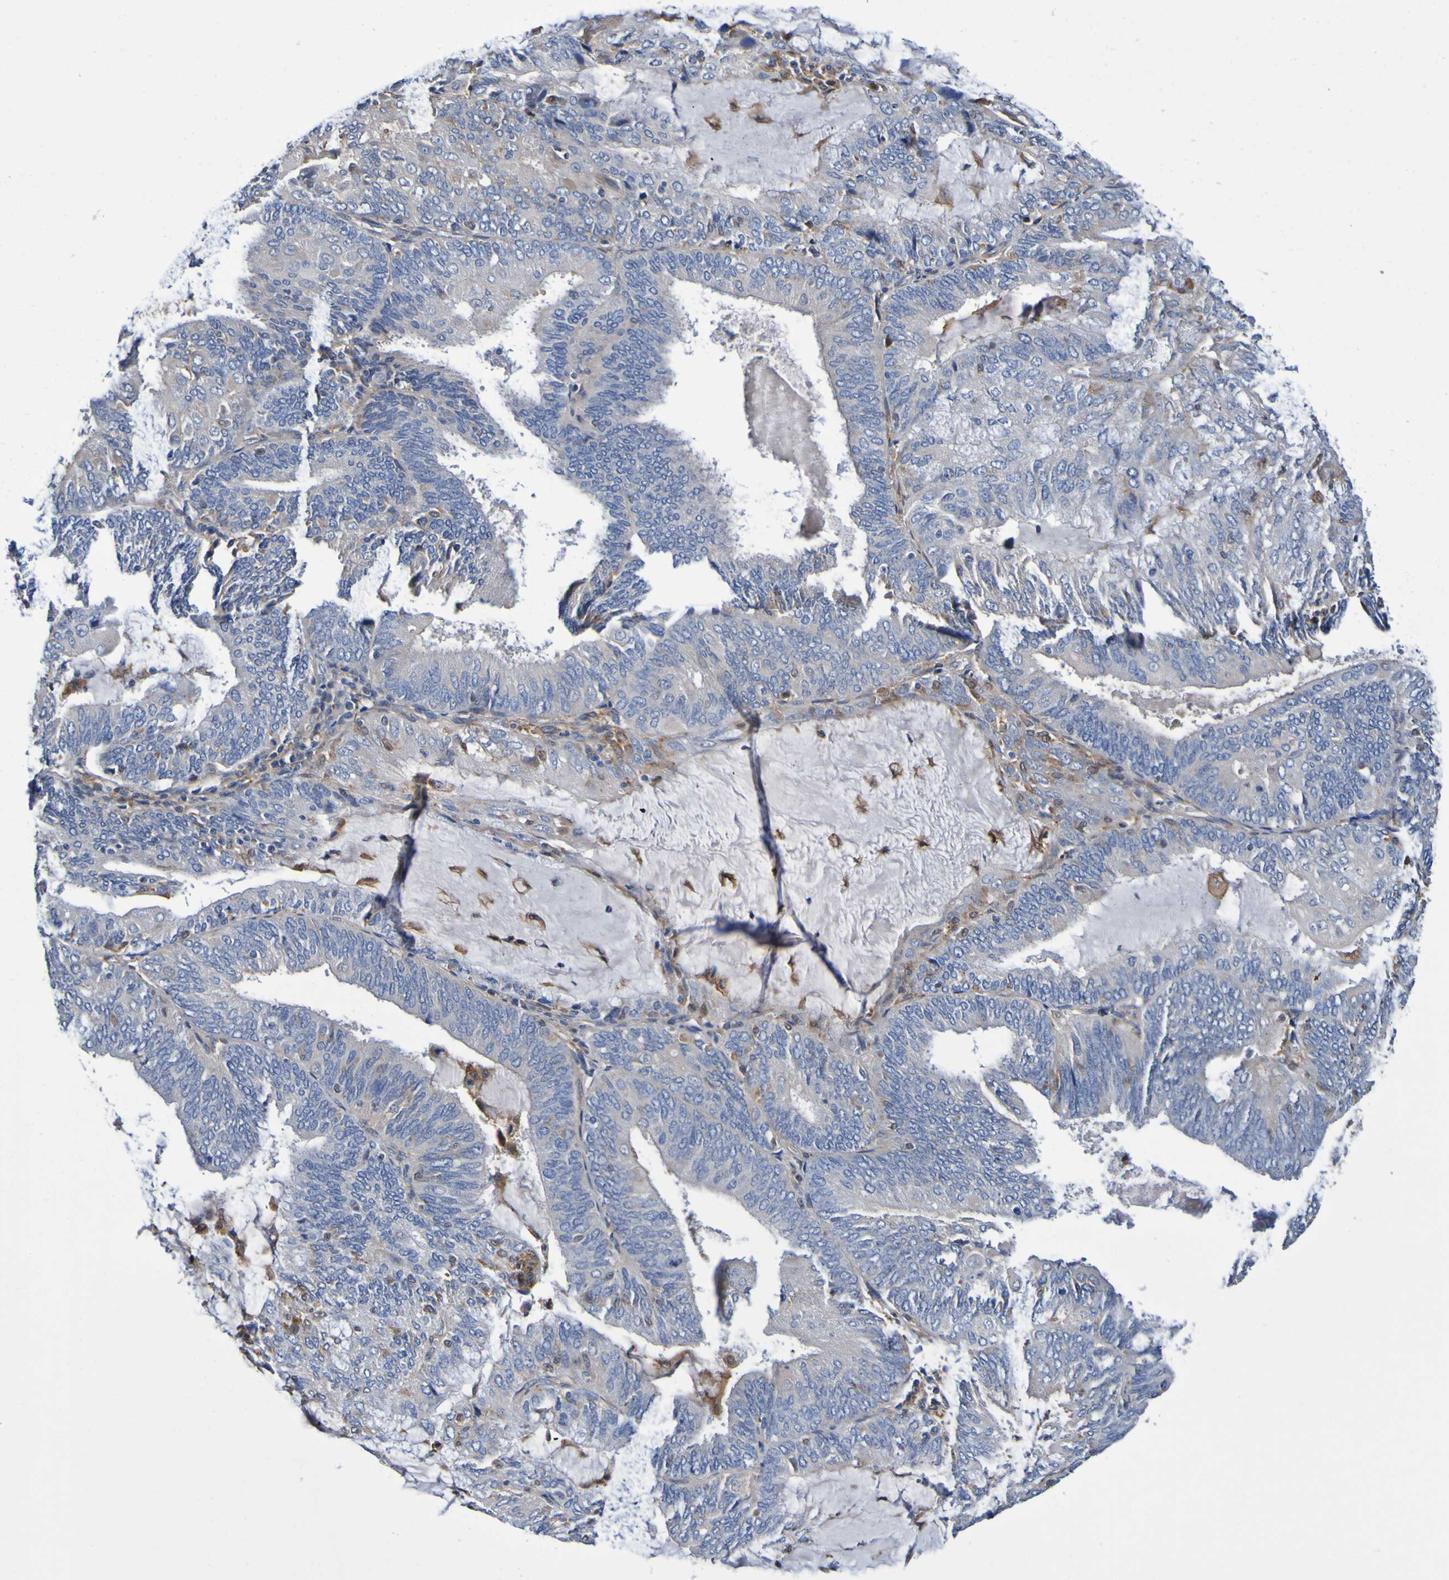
{"staining": {"intensity": "weak", "quantity": ">75%", "location": "cytoplasmic/membranous"}, "tissue": "endometrial cancer", "cell_type": "Tumor cells", "image_type": "cancer", "snomed": [{"axis": "morphology", "description": "Adenocarcinoma, NOS"}, {"axis": "topography", "description": "Endometrium"}], "caption": "Endometrial cancer stained with a brown dye reveals weak cytoplasmic/membranous positive staining in approximately >75% of tumor cells.", "gene": "METAP2", "patient": {"sex": "female", "age": 81}}